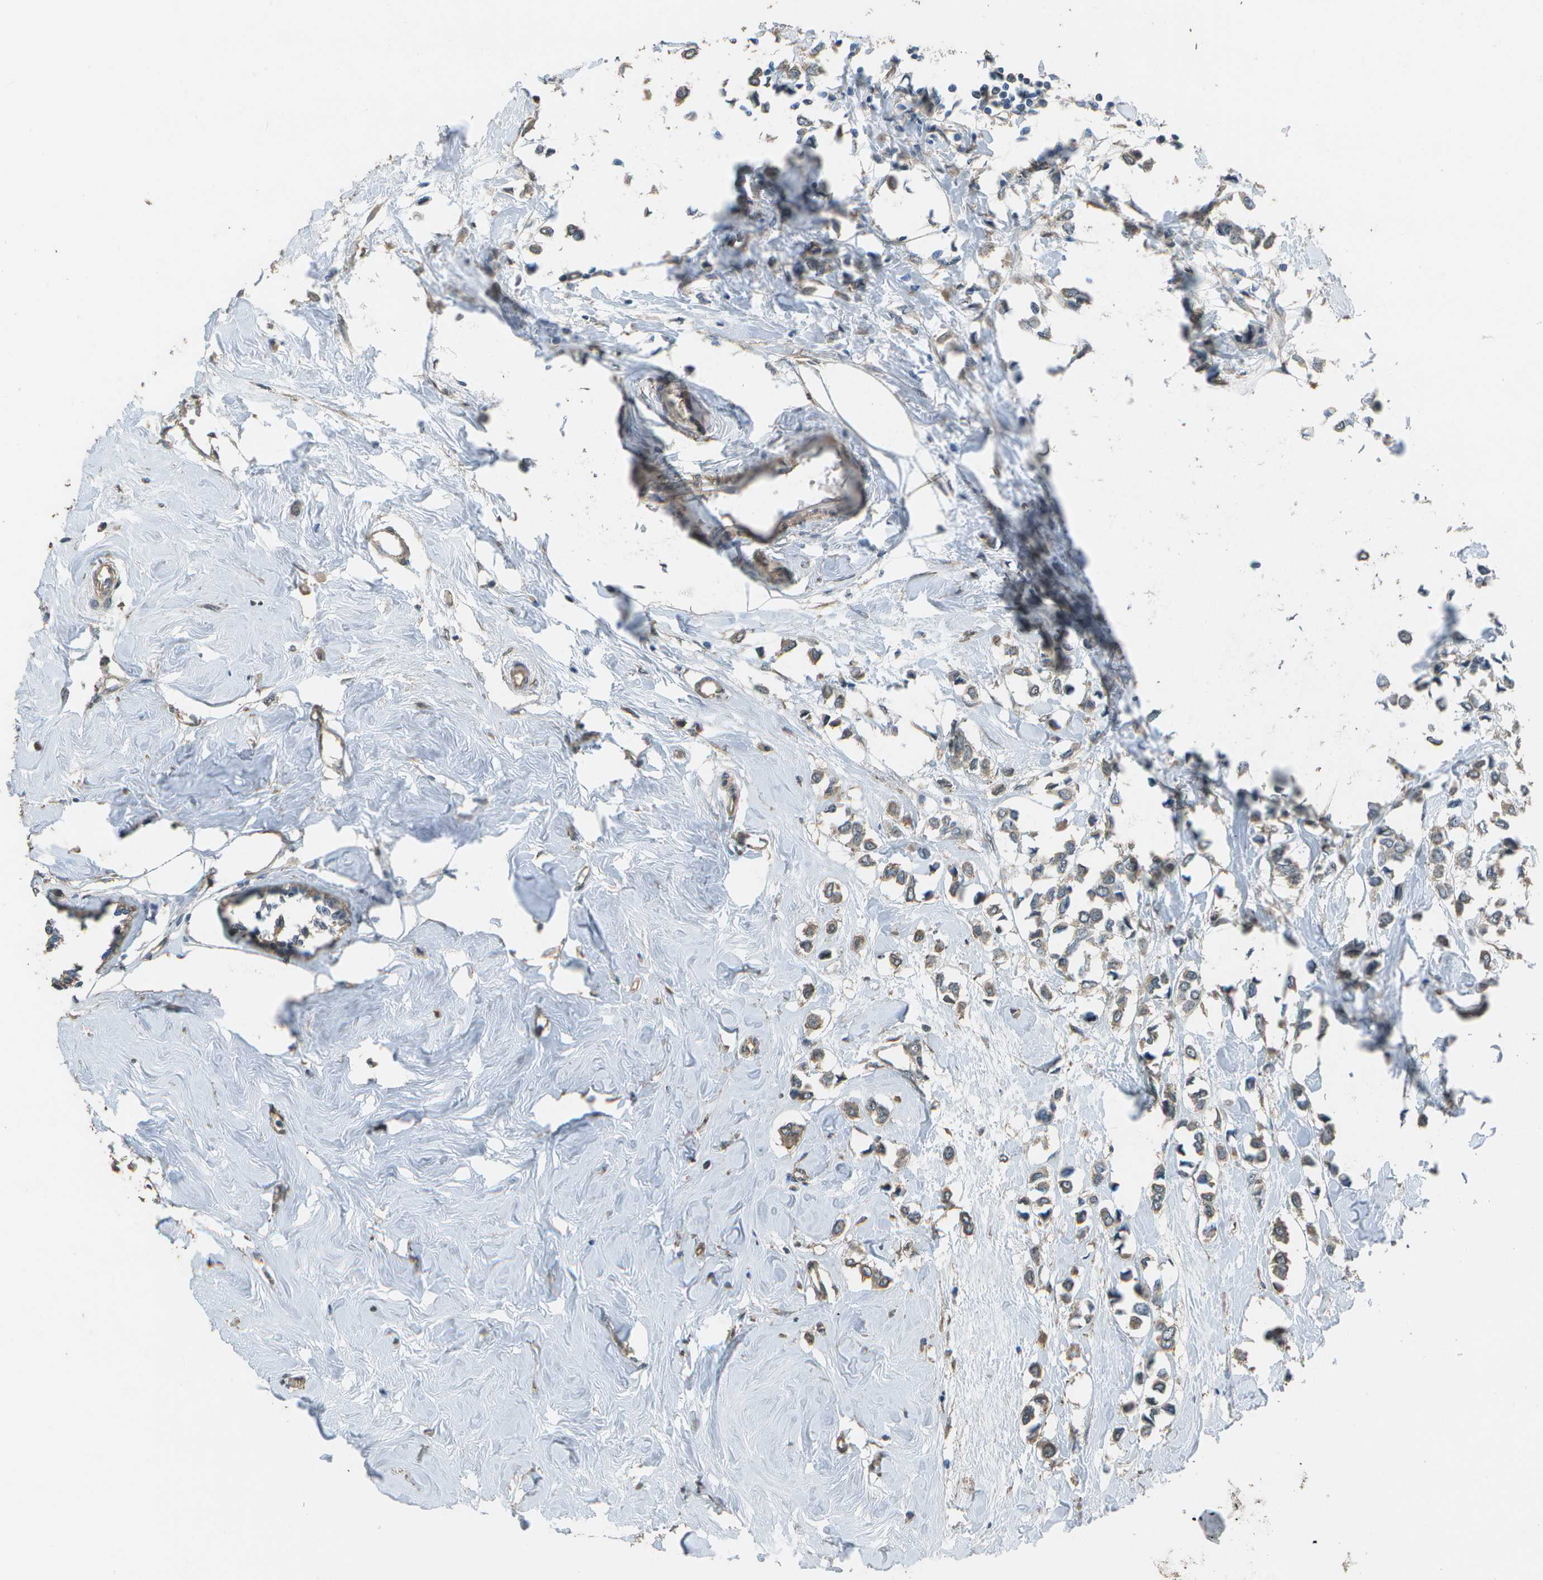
{"staining": {"intensity": "weak", "quantity": ">75%", "location": "cytoplasmic/membranous"}, "tissue": "breast cancer", "cell_type": "Tumor cells", "image_type": "cancer", "snomed": [{"axis": "morphology", "description": "Lobular carcinoma"}, {"axis": "topography", "description": "Breast"}], "caption": "Immunohistochemical staining of breast lobular carcinoma reveals low levels of weak cytoplasmic/membranous protein expression in approximately >75% of tumor cells.", "gene": "CLNS1A", "patient": {"sex": "female", "age": 51}}